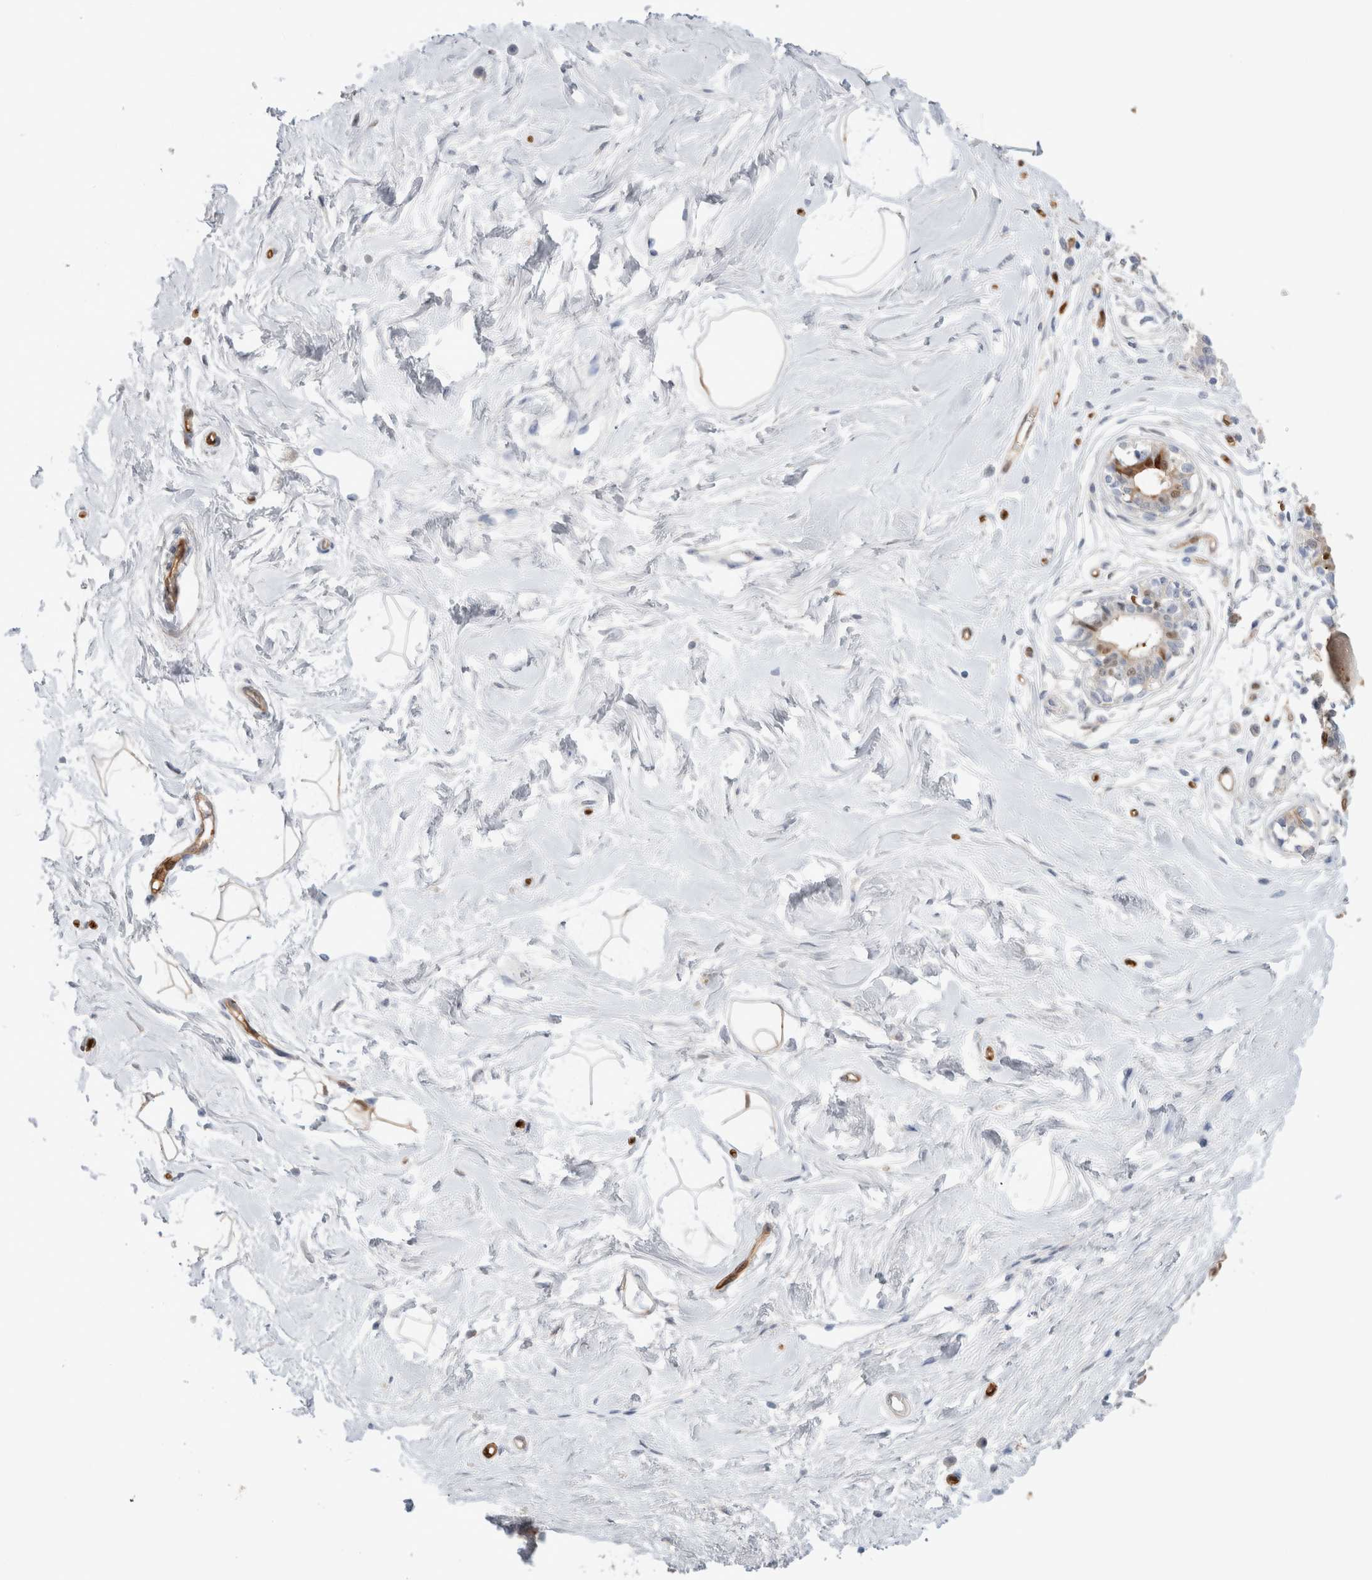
{"staining": {"intensity": "negative", "quantity": "none", "location": "none"}, "tissue": "breast", "cell_type": "Adipocytes", "image_type": "normal", "snomed": [{"axis": "morphology", "description": "Normal tissue, NOS"}, {"axis": "topography", "description": "Breast"}], "caption": "High power microscopy micrograph of an immunohistochemistry (IHC) histopathology image of normal breast, revealing no significant staining in adipocytes.", "gene": "NAPEPLD", "patient": {"sex": "female", "age": 45}}